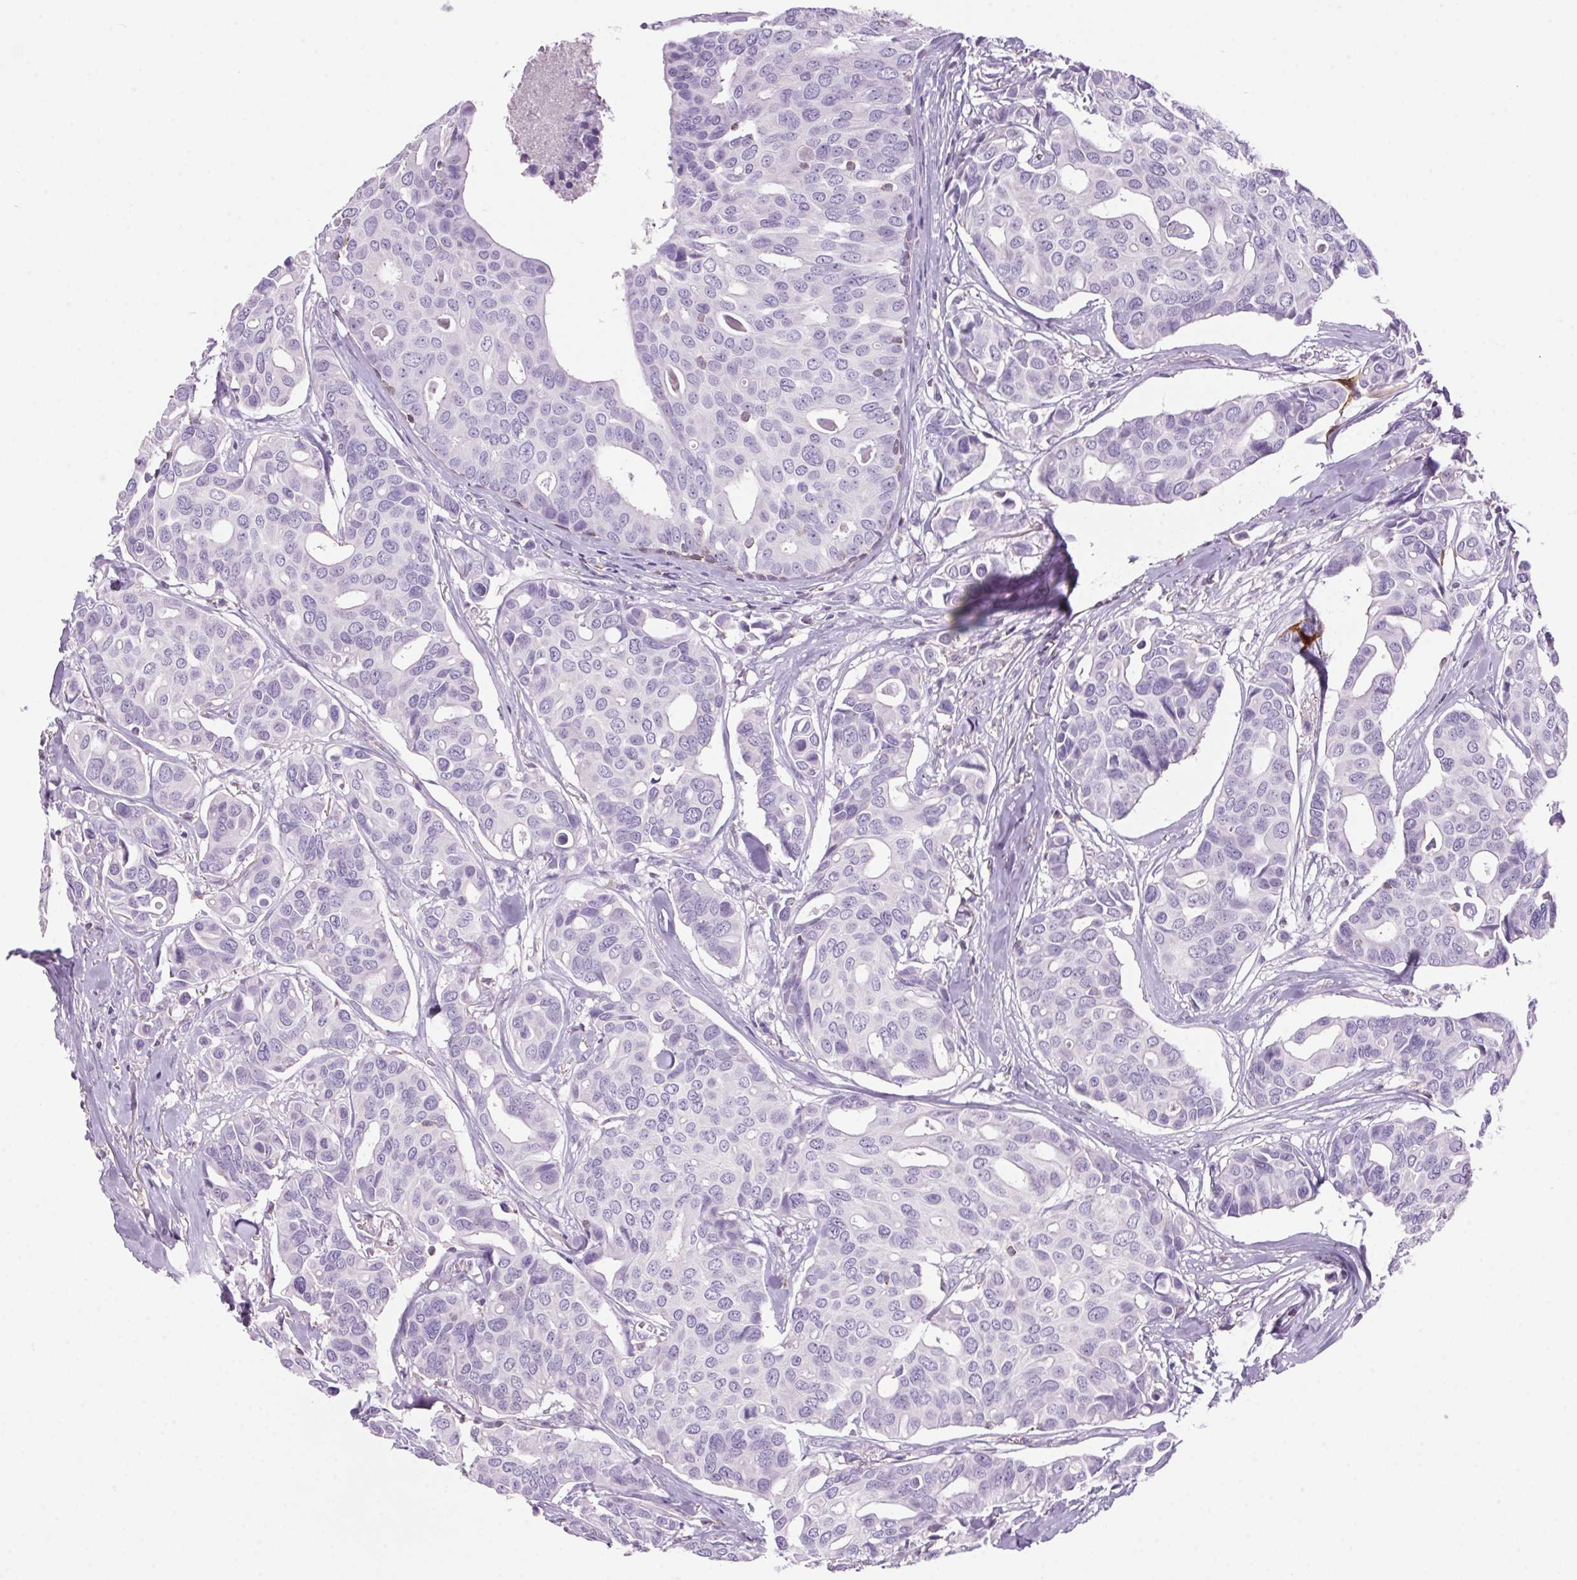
{"staining": {"intensity": "negative", "quantity": "none", "location": "none"}, "tissue": "breast cancer", "cell_type": "Tumor cells", "image_type": "cancer", "snomed": [{"axis": "morphology", "description": "Duct carcinoma"}, {"axis": "topography", "description": "Breast"}], "caption": "Immunohistochemical staining of human breast intraductal carcinoma exhibits no significant expression in tumor cells.", "gene": "S100A2", "patient": {"sex": "female", "age": 54}}